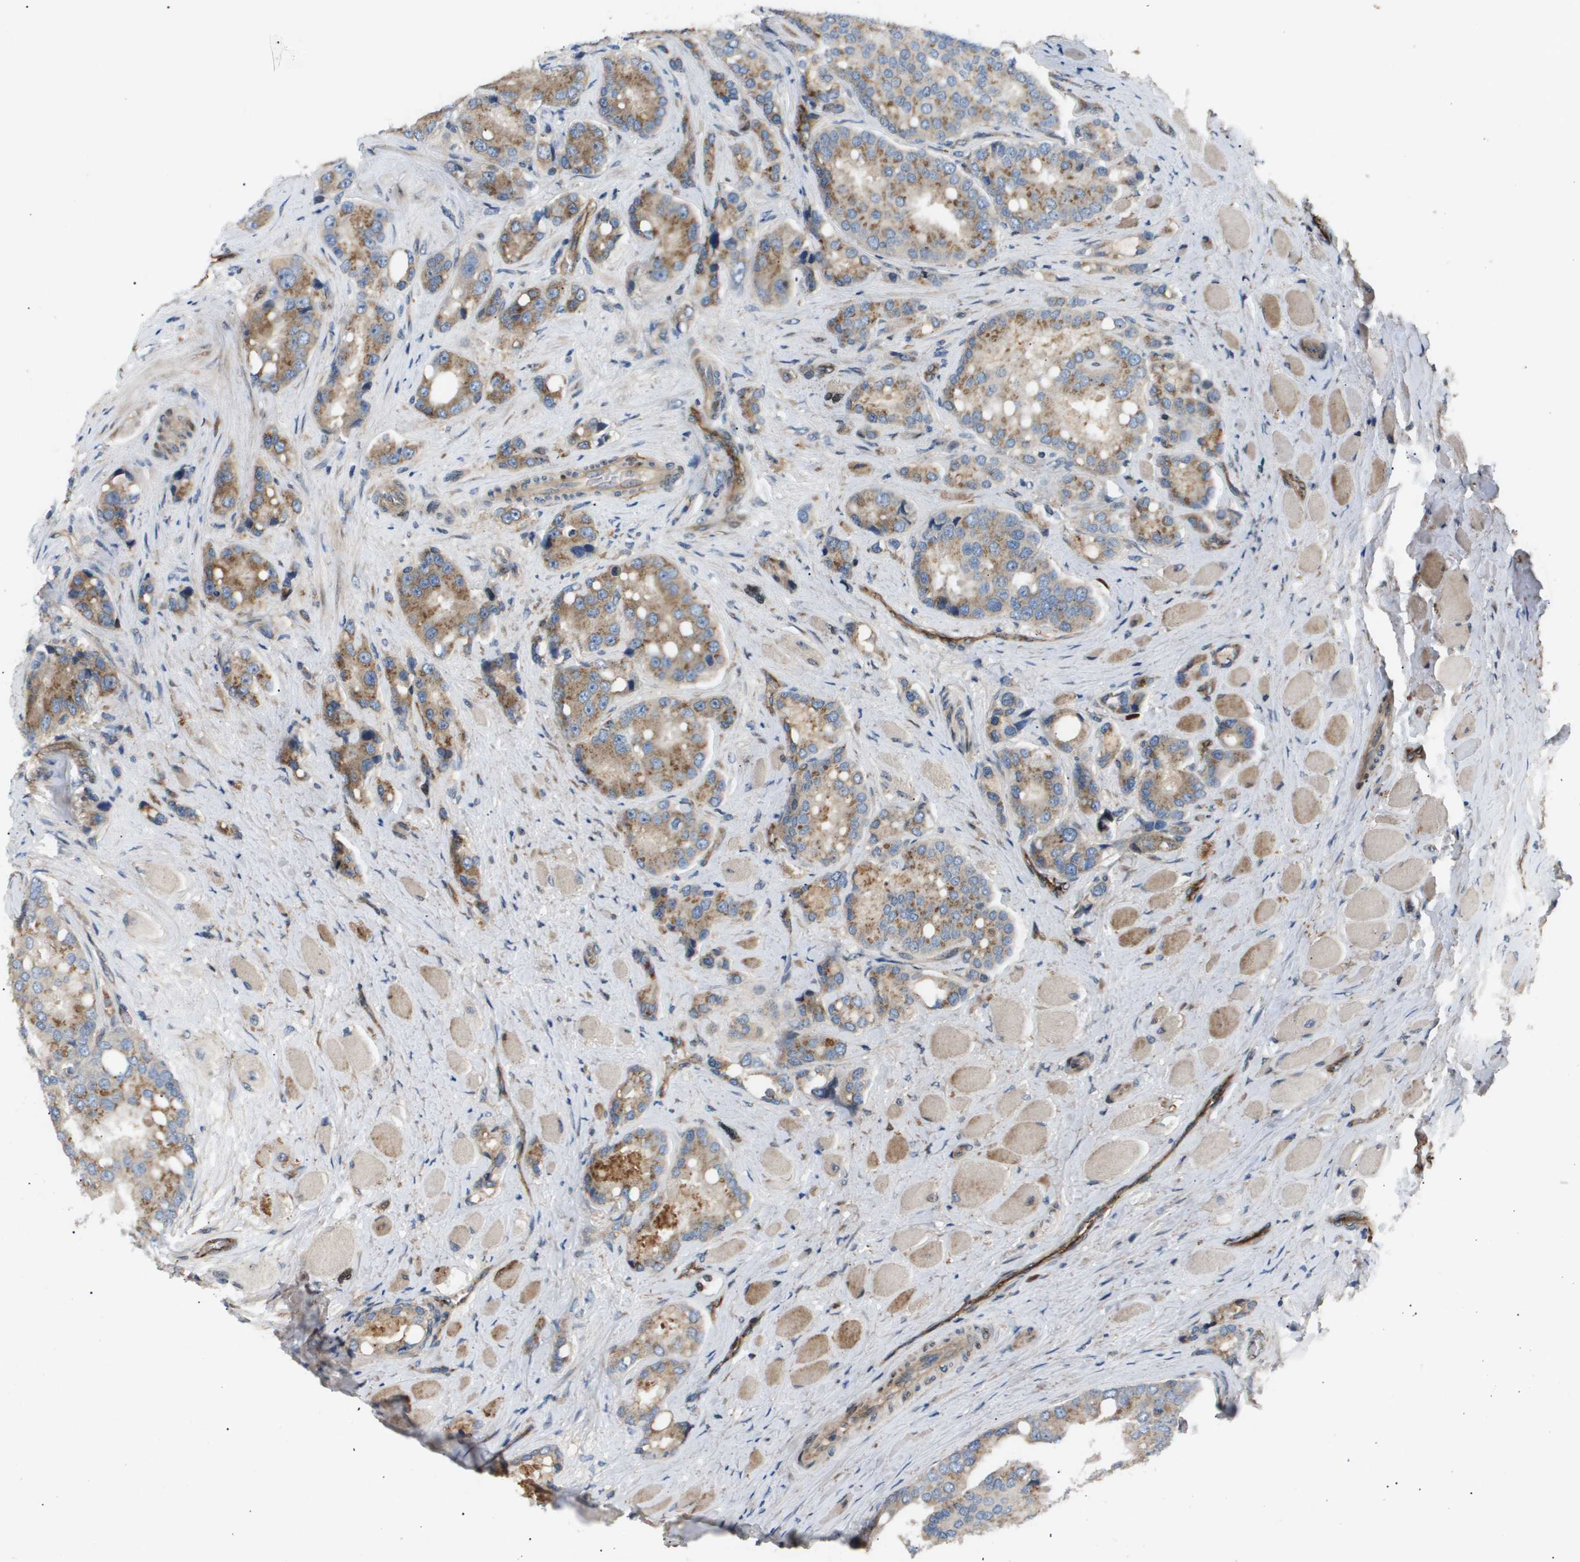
{"staining": {"intensity": "moderate", "quantity": "25%-75%", "location": "cytoplasmic/membranous"}, "tissue": "prostate cancer", "cell_type": "Tumor cells", "image_type": "cancer", "snomed": [{"axis": "morphology", "description": "Adenocarcinoma, High grade"}, {"axis": "topography", "description": "Prostate"}], "caption": "Prostate cancer (high-grade adenocarcinoma) stained with a brown dye reveals moderate cytoplasmic/membranous positive positivity in approximately 25%-75% of tumor cells.", "gene": "LYSMD3", "patient": {"sex": "male", "age": 50}}